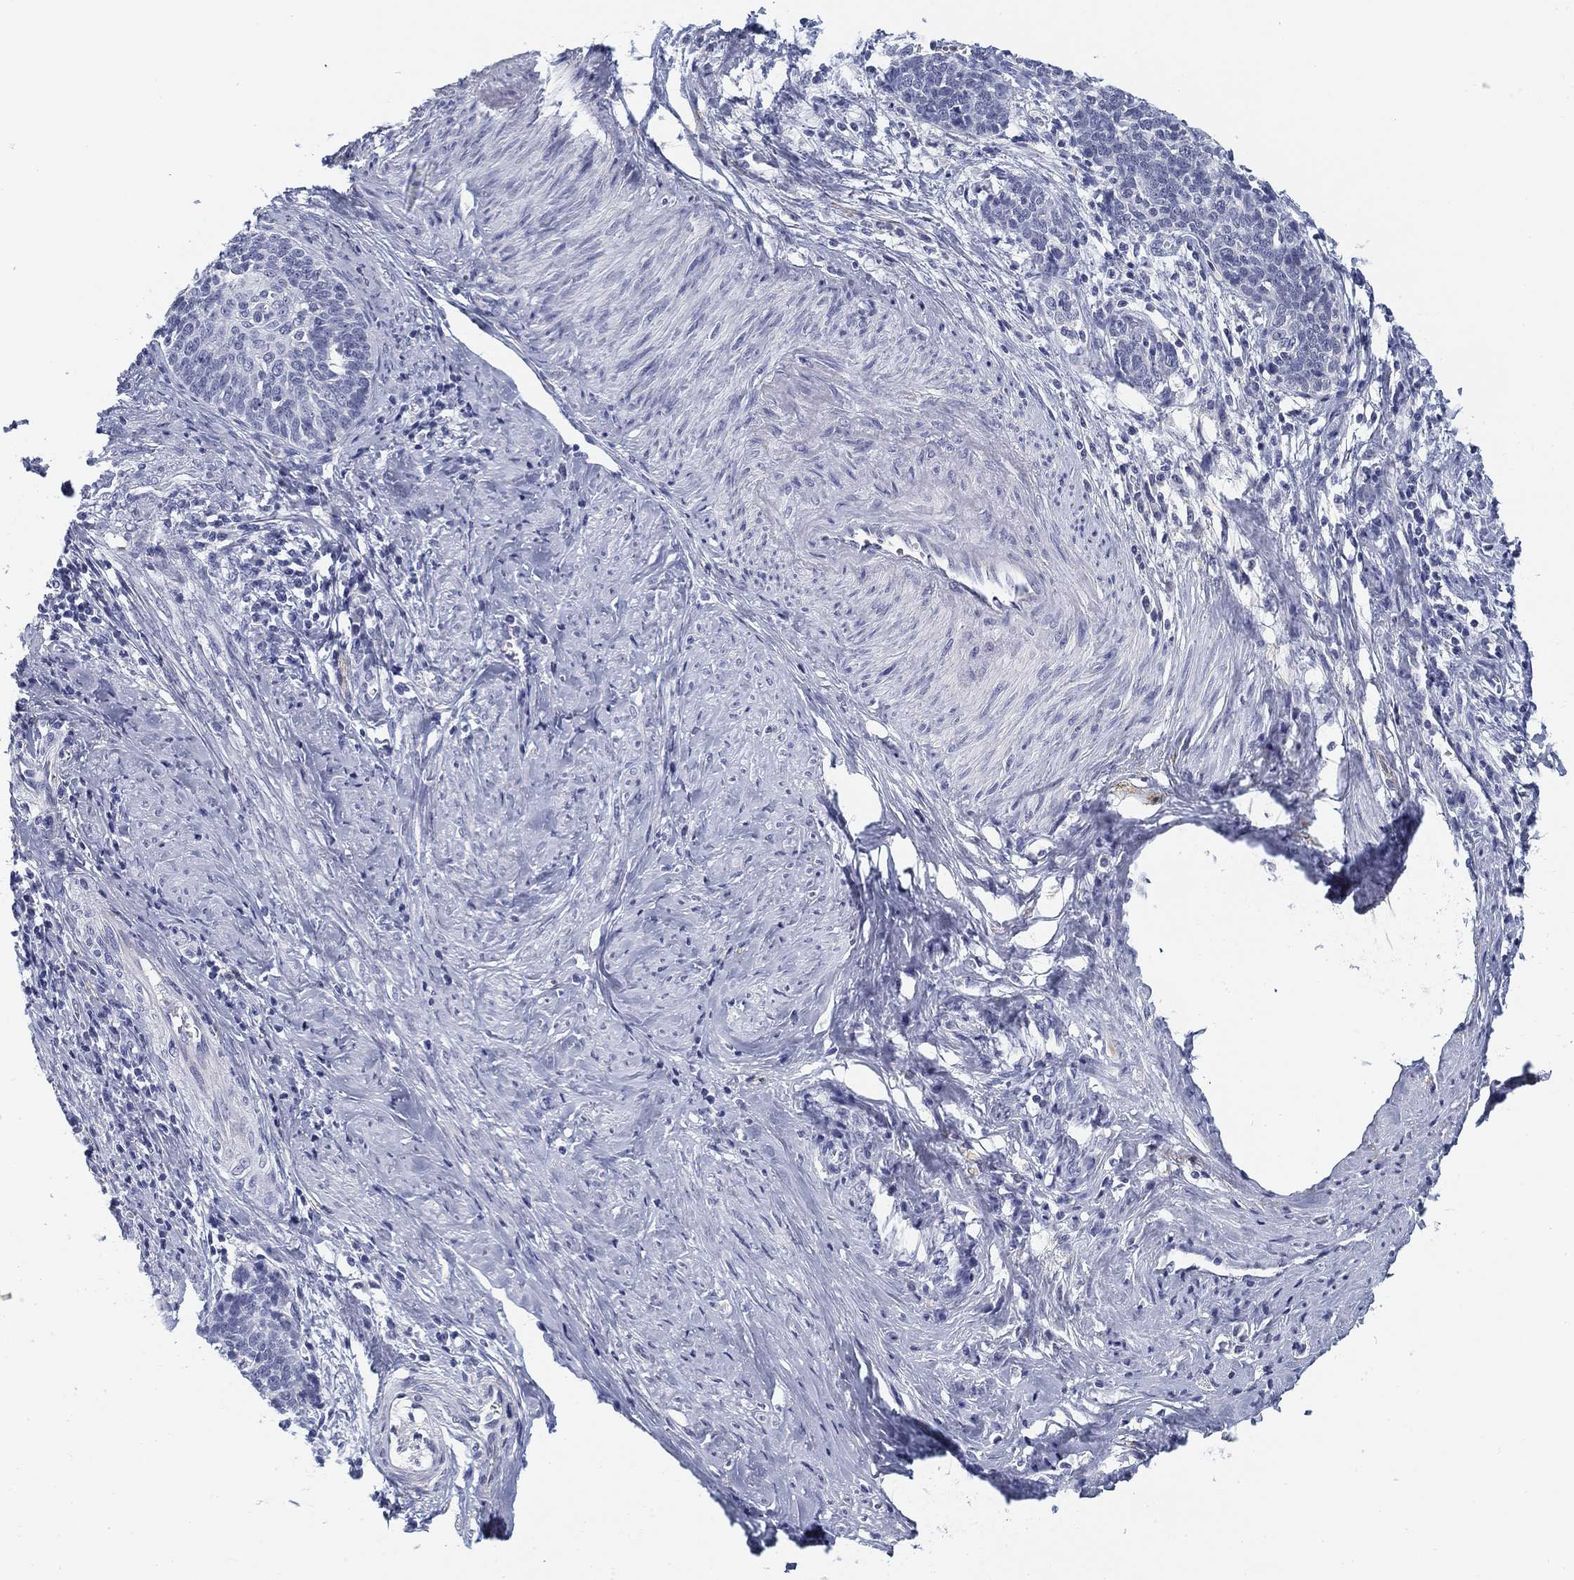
{"staining": {"intensity": "negative", "quantity": "none", "location": "none"}, "tissue": "cervical cancer", "cell_type": "Tumor cells", "image_type": "cancer", "snomed": [{"axis": "morphology", "description": "Normal tissue, NOS"}, {"axis": "morphology", "description": "Squamous cell carcinoma, NOS"}, {"axis": "topography", "description": "Cervix"}], "caption": "This is an immunohistochemistry micrograph of human cervical cancer. There is no positivity in tumor cells.", "gene": "SLC2A5", "patient": {"sex": "female", "age": 39}}